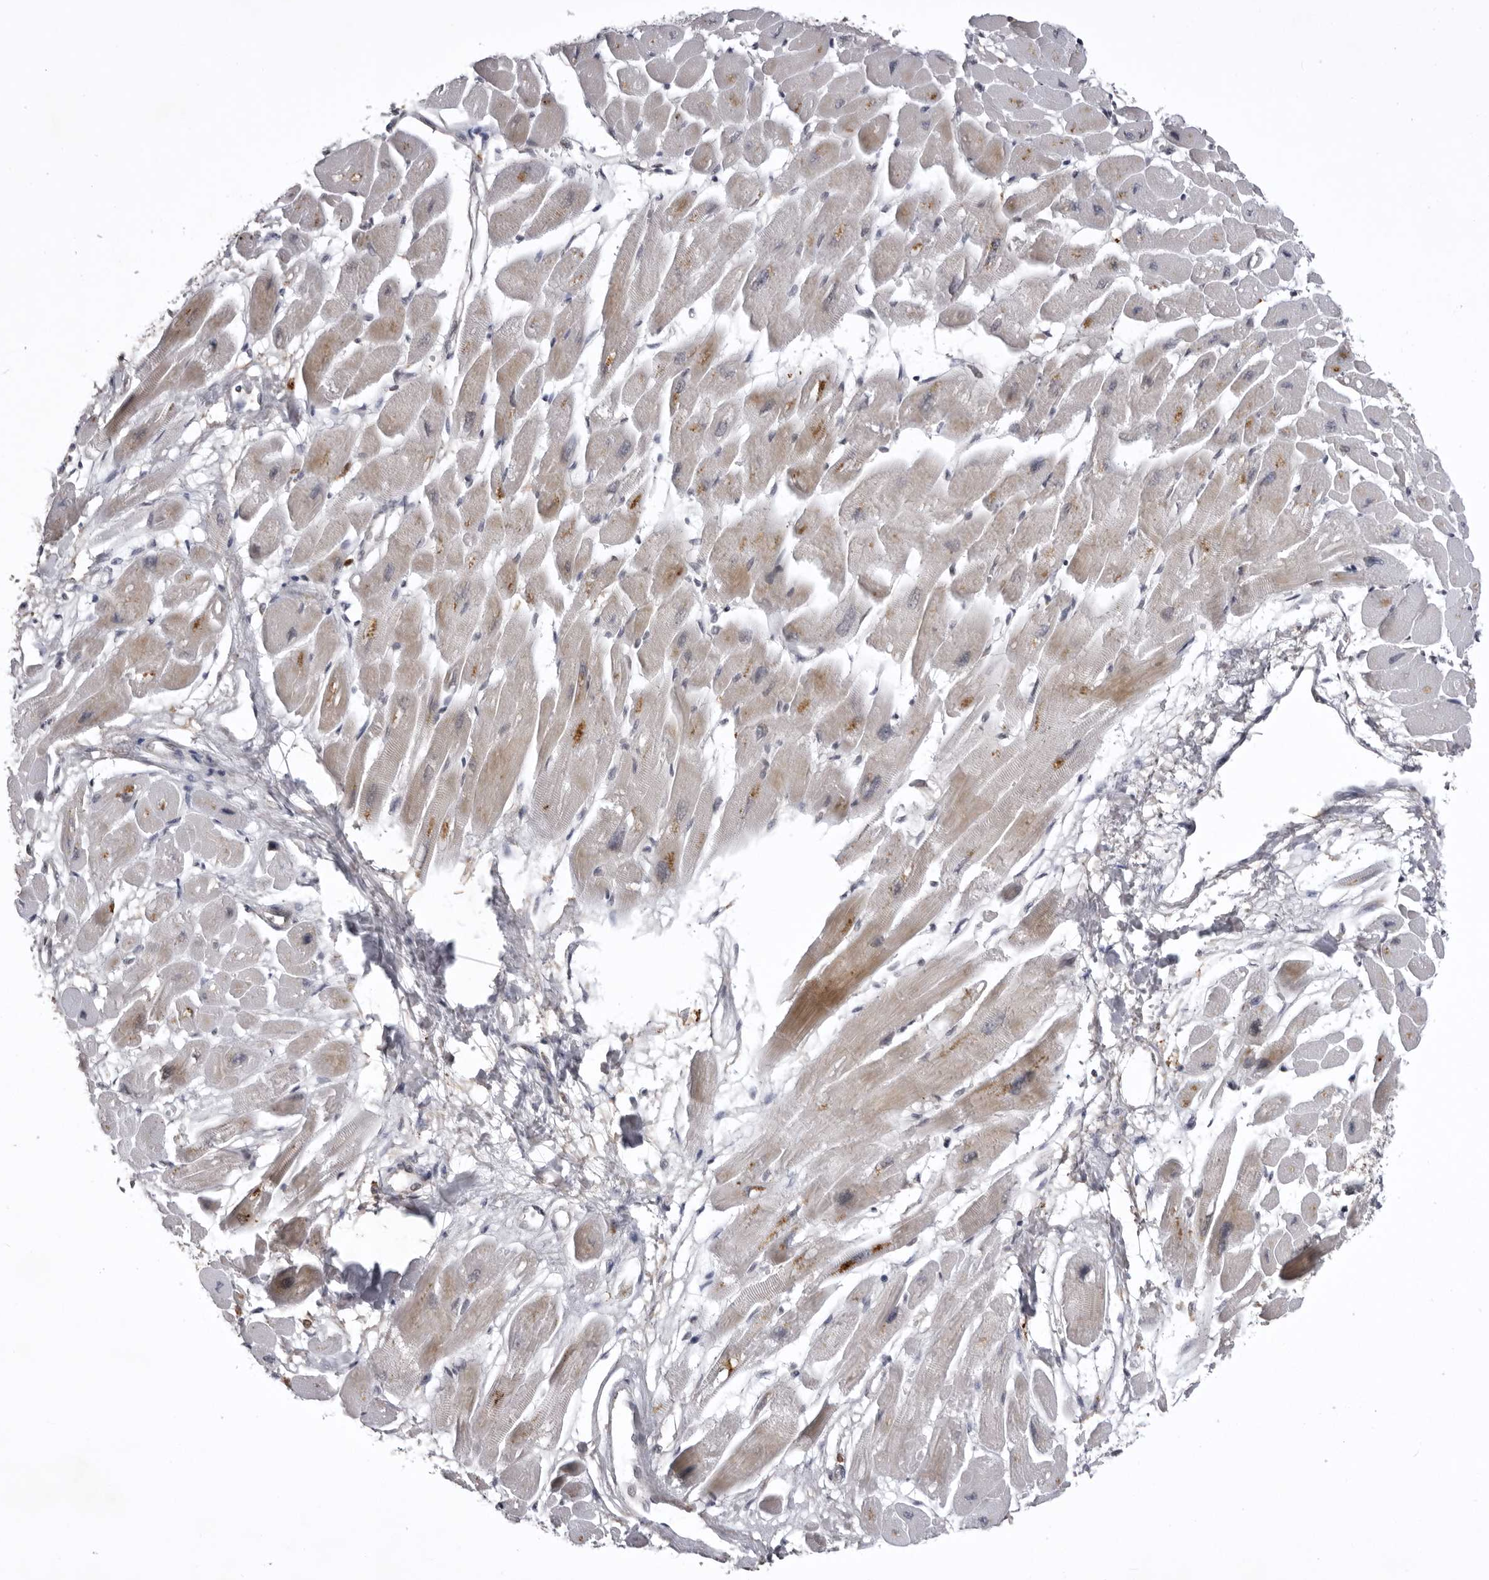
{"staining": {"intensity": "moderate", "quantity": "<25%", "location": "cytoplasmic/membranous"}, "tissue": "heart muscle", "cell_type": "Cardiomyocytes", "image_type": "normal", "snomed": [{"axis": "morphology", "description": "Normal tissue, NOS"}, {"axis": "topography", "description": "Heart"}], "caption": "Immunohistochemistry (DAB) staining of unremarkable human heart muscle reveals moderate cytoplasmic/membranous protein staining in approximately <25% of cardiomyocytes. (Brightfield microscopy of DAB IHC at high magnification).", "gene": "USP43", "patient": {"sex": "female", "age": 54}}